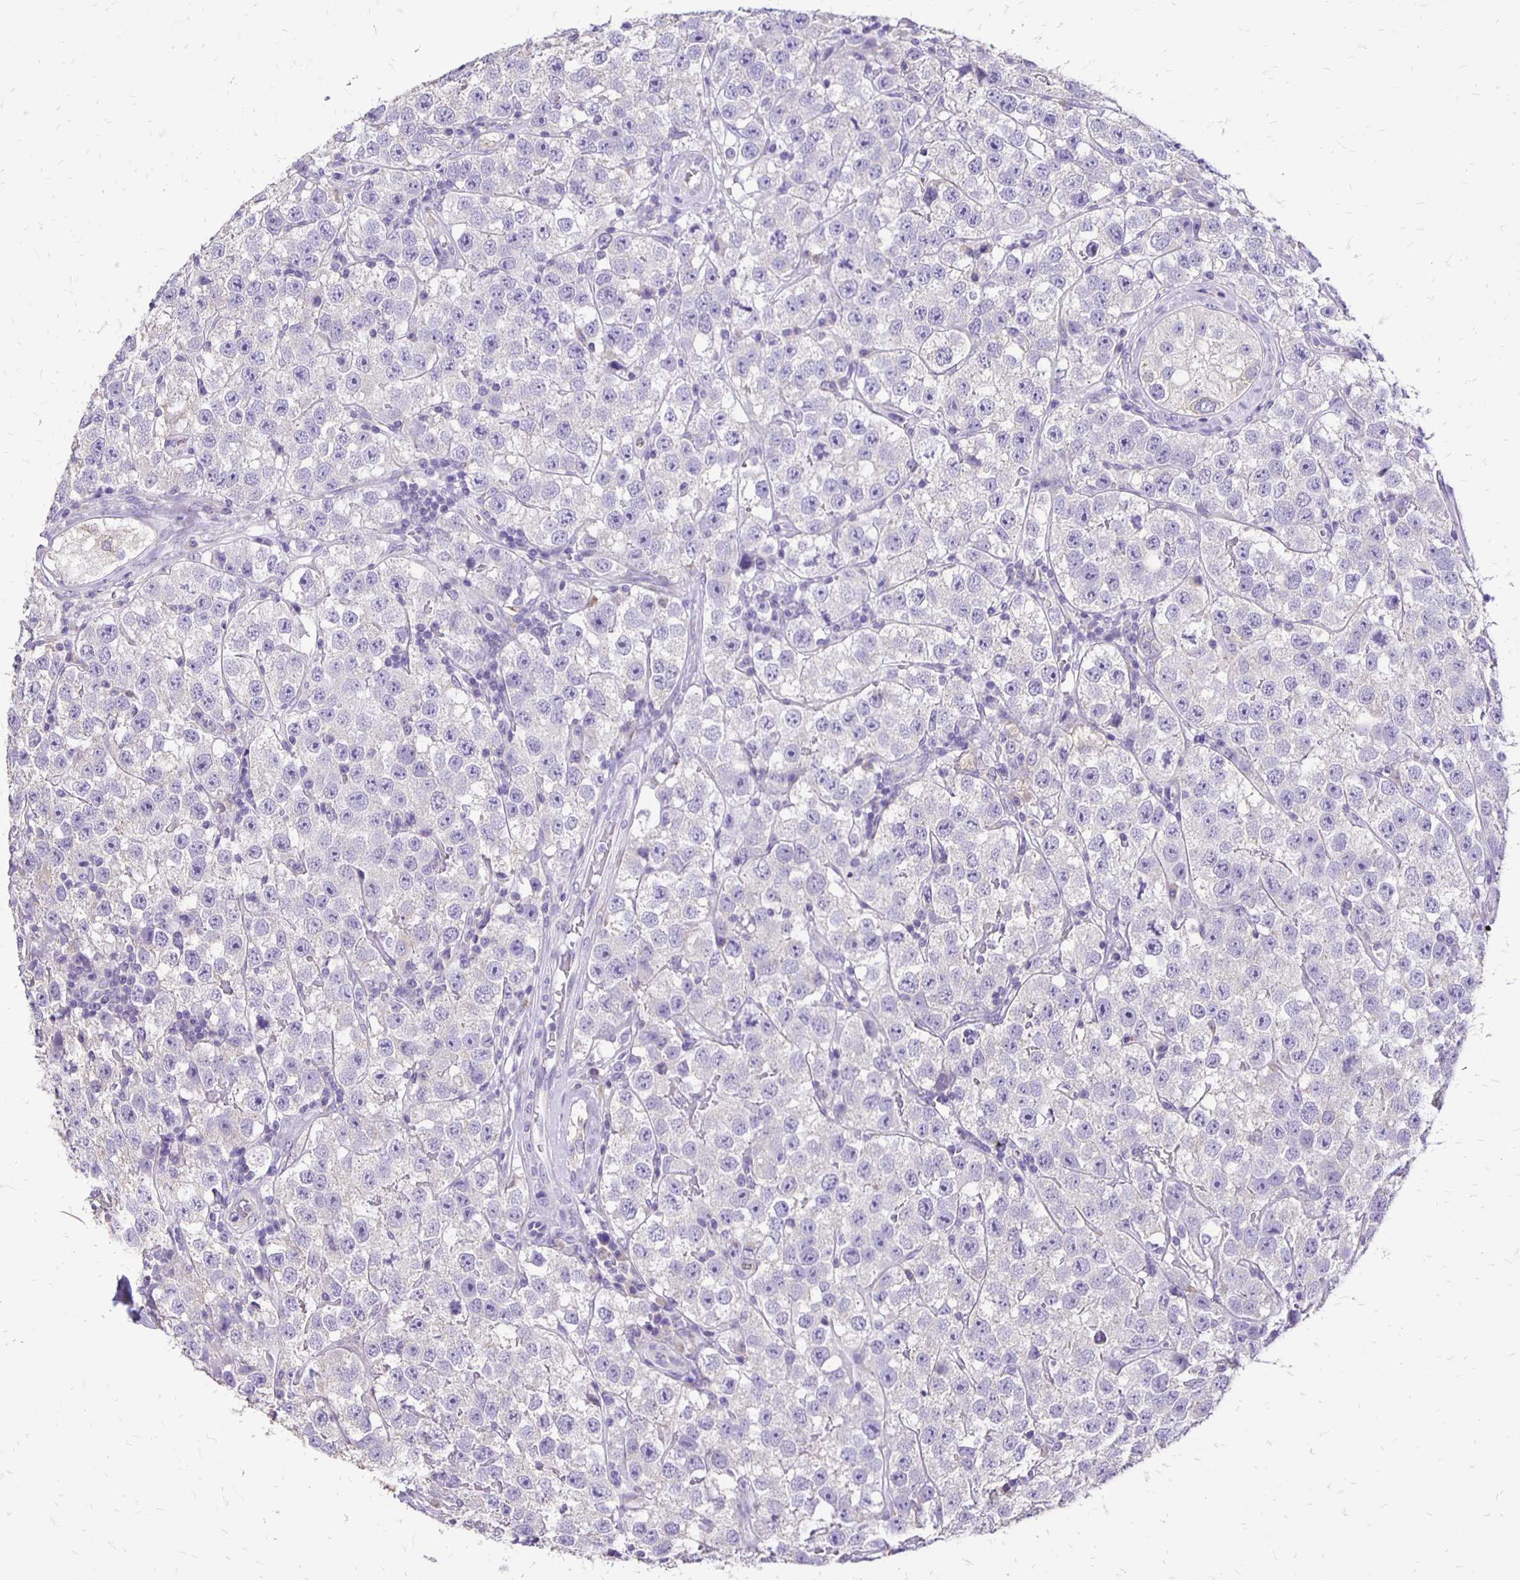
{"staining": {"intensity": "negative", "quantity": "none", "location": "none"}, "tissue": "testis cancer", "cell_type": "Tumor cells", "image_type": "cancer", "snomed": [{"axis": "morphology", "description": "Seminoma, NOS"}, {"axis": "topography", "description": "Testis"}], "caption": "High magnification brightfield microscopy of testis cancer (seminoma) stained with DAB (brown) and counterstained with hematoxylin (blue): tumor cells show no significant staining.", "gene": "ANKRD45", "patient": {"sex": "male", "age": 34}}